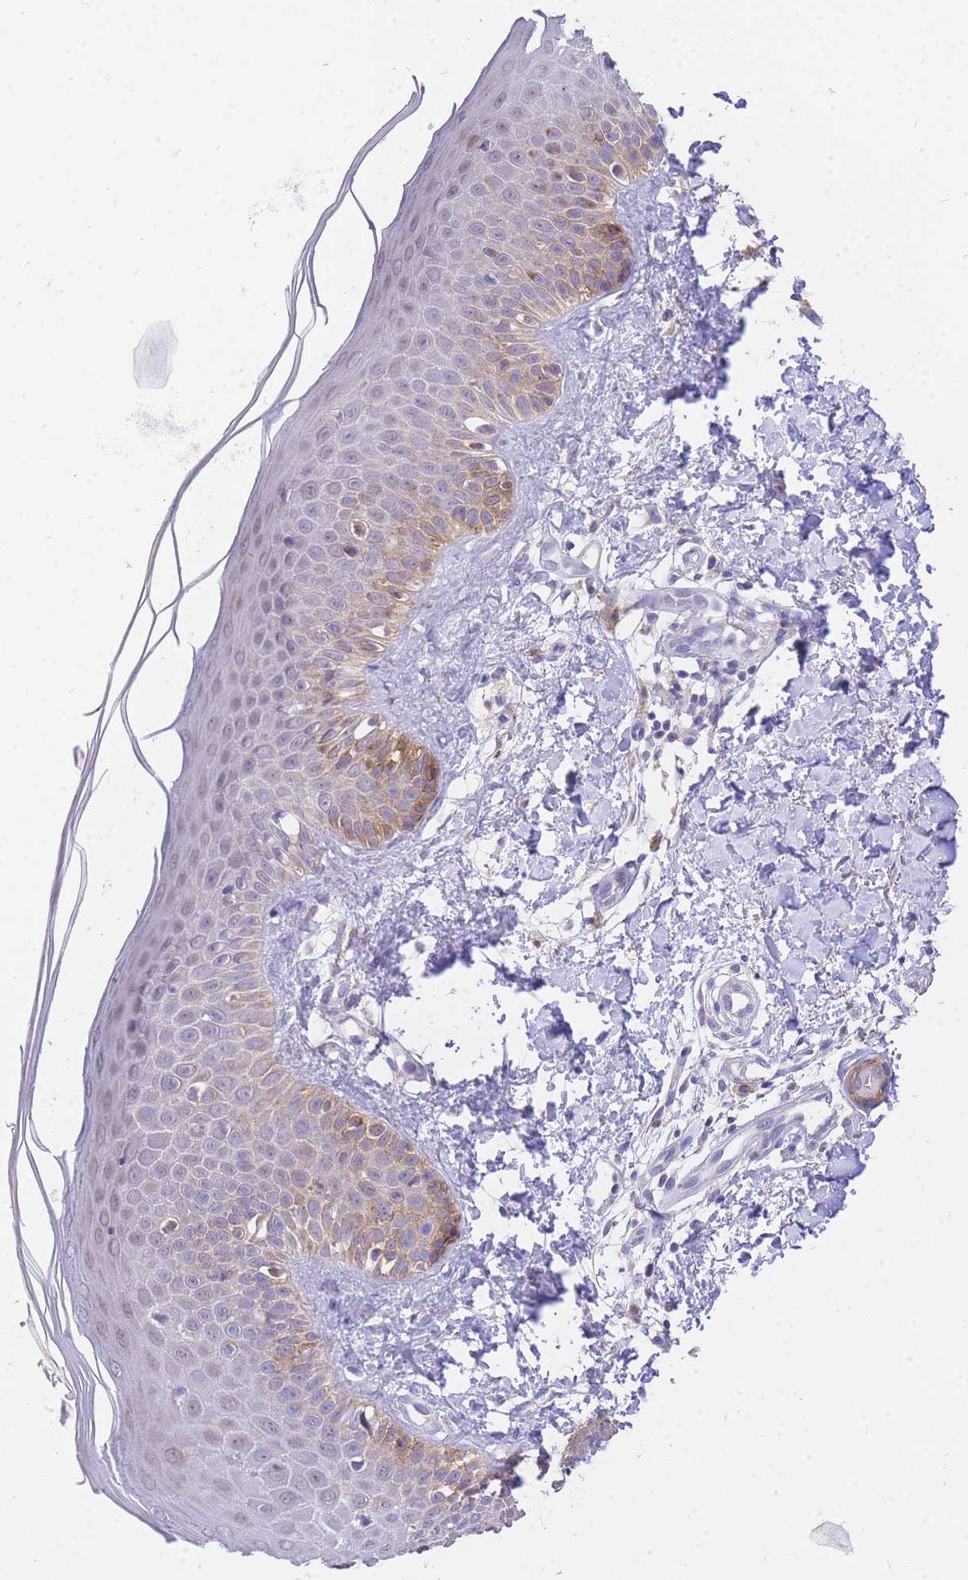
{"staining": {"intensity": "negative", "quantity": "none", "location": "none"}, "tissue": "skin", "cell_type": "Fibroblasts", "image_type": "normal", "snomed": [{"axis": "morphology", "description": "Normal tissue, NOS"}, {"axis": "topography", "description": "Skin"}], "caption": "High magnification brightfield microscopy of benign skin stained with DAB (3,3'-diaminobenzidine) (brown) and counterstained with hematoxylin (blue): fibroblasts show no significant staining. The staining was performed using DAB to visualize the protein expression in brown, while the nuclei were stained in blue with hematoxylin (Magnification: 20x).", "gene": "C2orf88", "patient": {"sex": "male", "age": 52}}